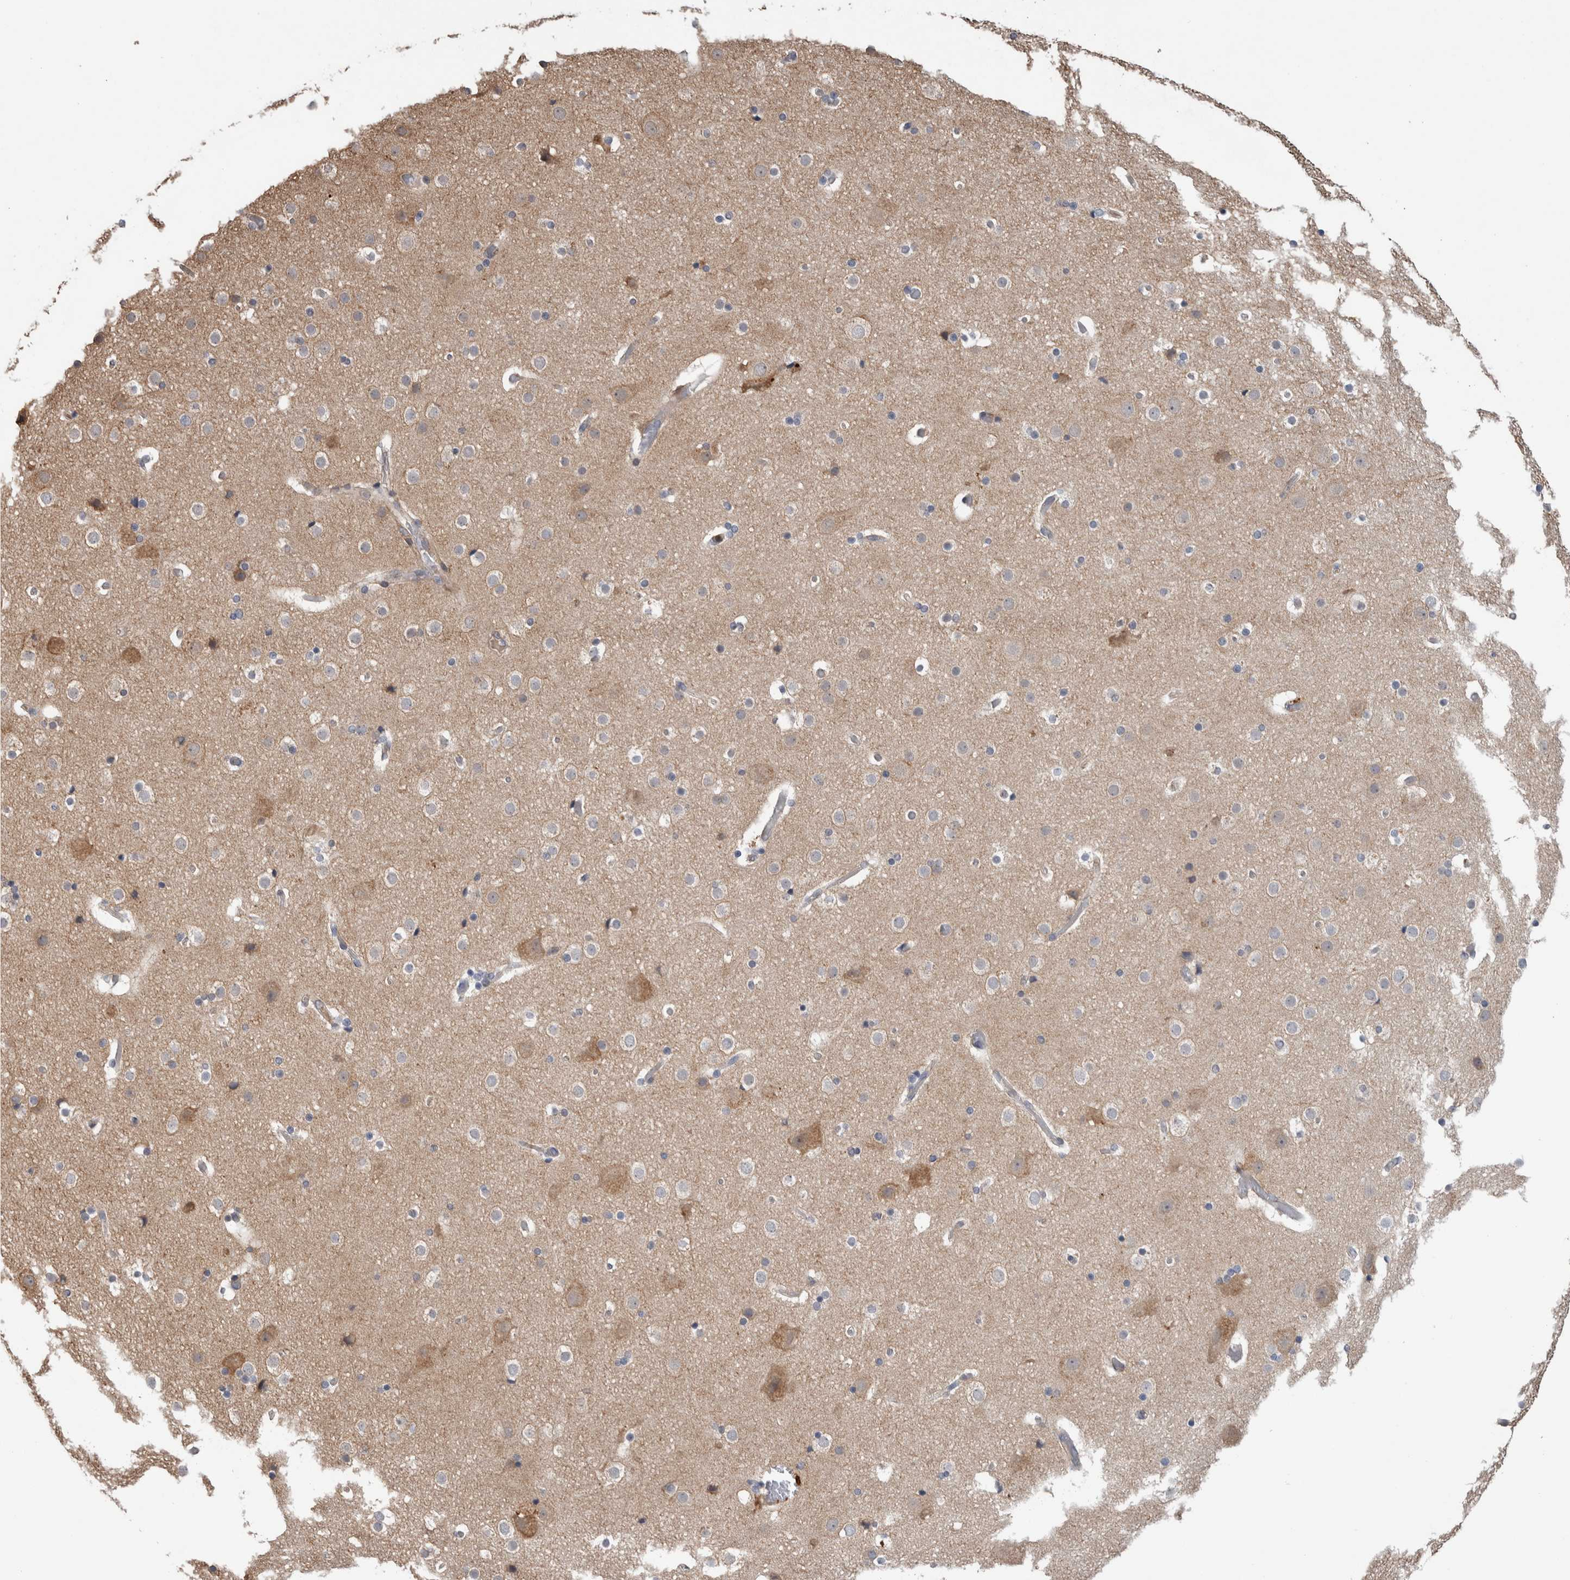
{"staining": {"intensity": "negative", "quantity": "none", "location": "none"}, "tissue": "cerebral cortex", "cell_type": "Endothelial cells", "image_type": "normal", "snomed": [{"axis": "morphology", "description": "Normal tissue, NOS"}, {"axis": "topography", "description": "Cerebral cortex"}], "caption": "The photomicrograph reveals no staining of endothelial cells in unremarkable cerebral cortex.", "gene": "TARBP1", "patient": {"sex": "male", "age": 57}}